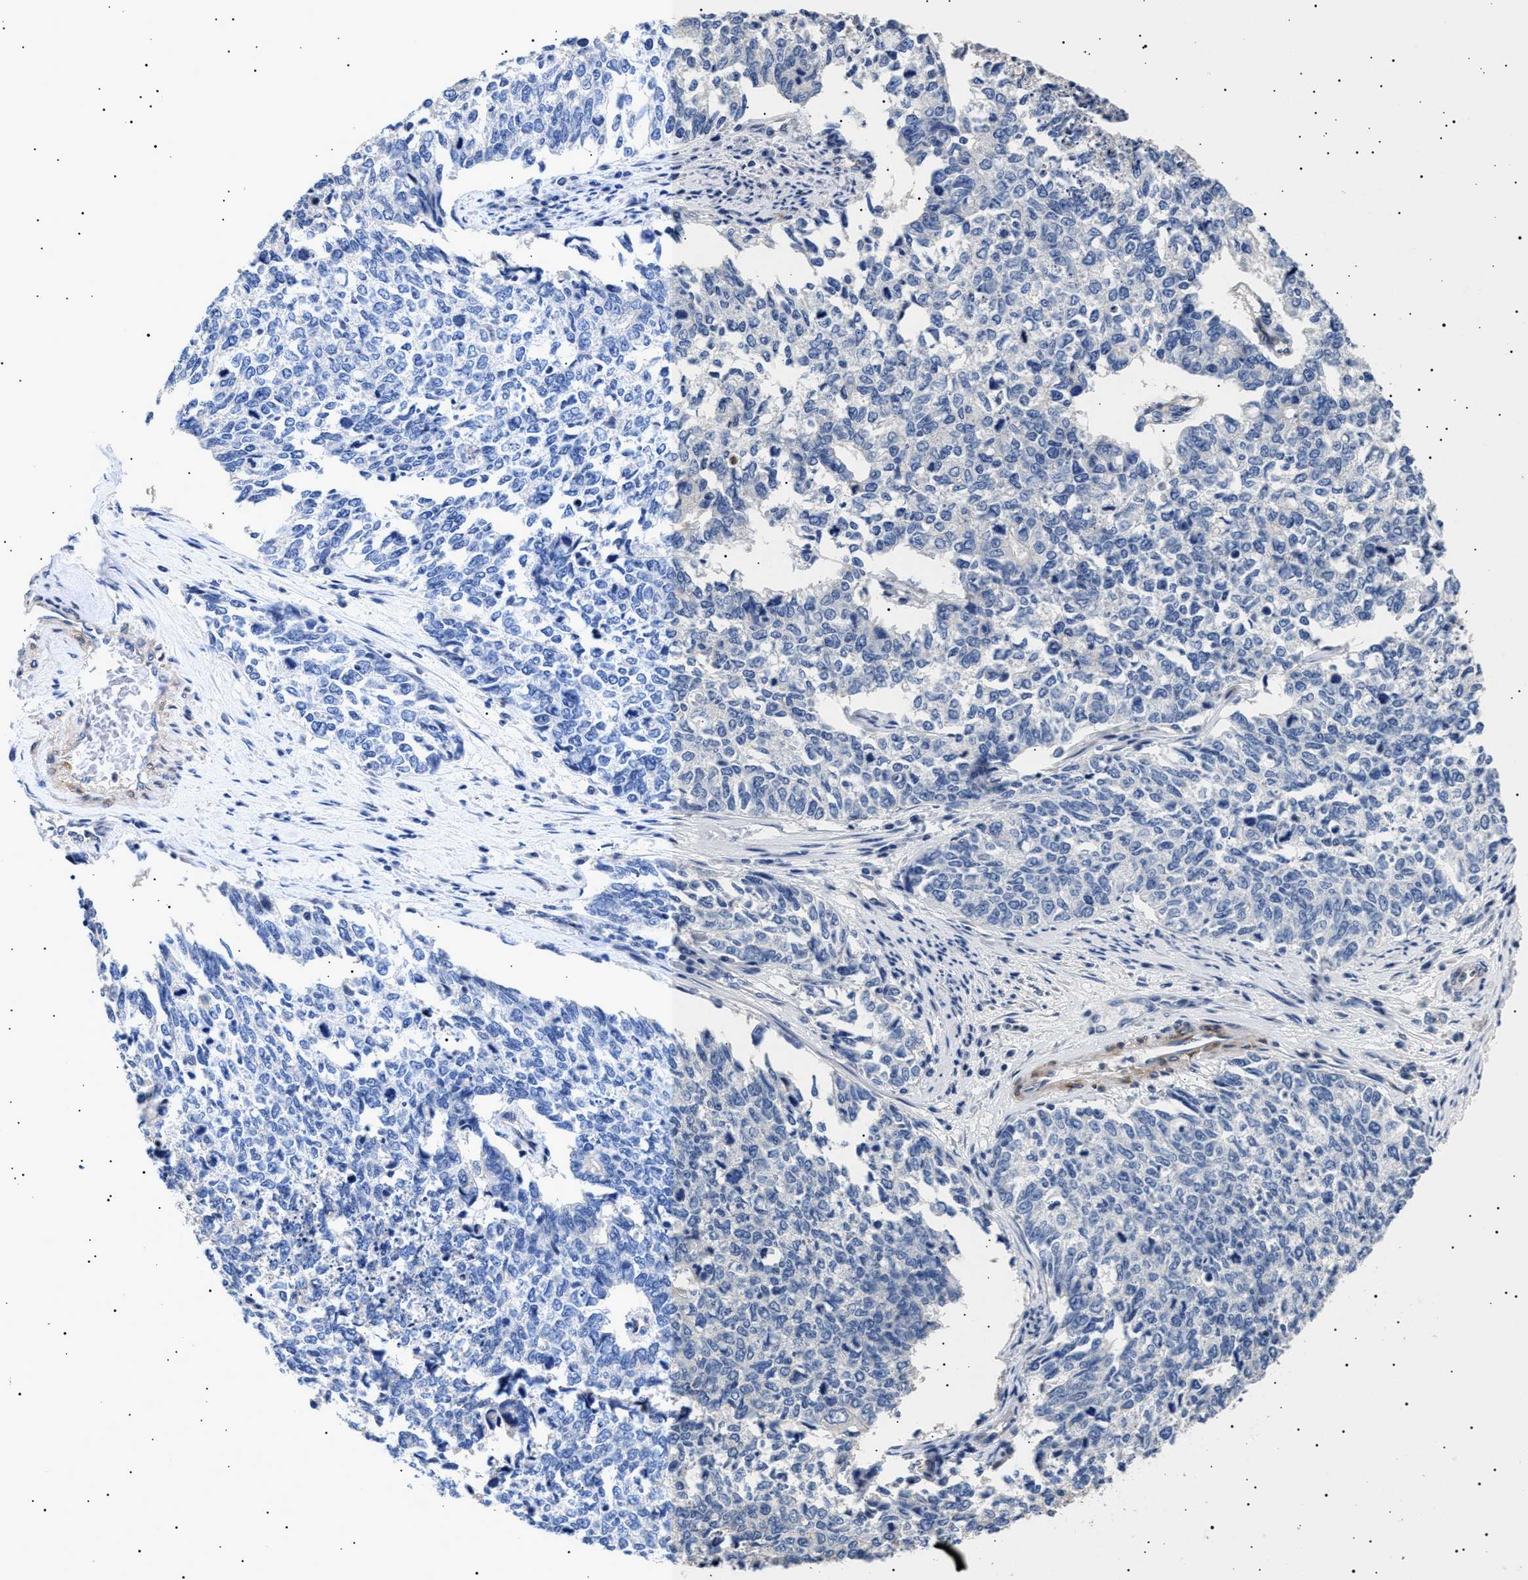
{"staining": {"intensity": "negative", "quantity": "none", "location": "none"}, "tissue": "cervical cancer", "cell_type": "Tumor cells", "image_type": "cancer", "snomed": [{"axis": "morphology", "description": "Squamous cell carcinoma, NOS"}, {"axis": "topography", "description": "Cervix"}], "caption": "Tumor cells show no significant positivity in squamous cell carcinoma (cervical).", "gene": "HEMGN", "patient": {"sex": "female", "age": 63}}